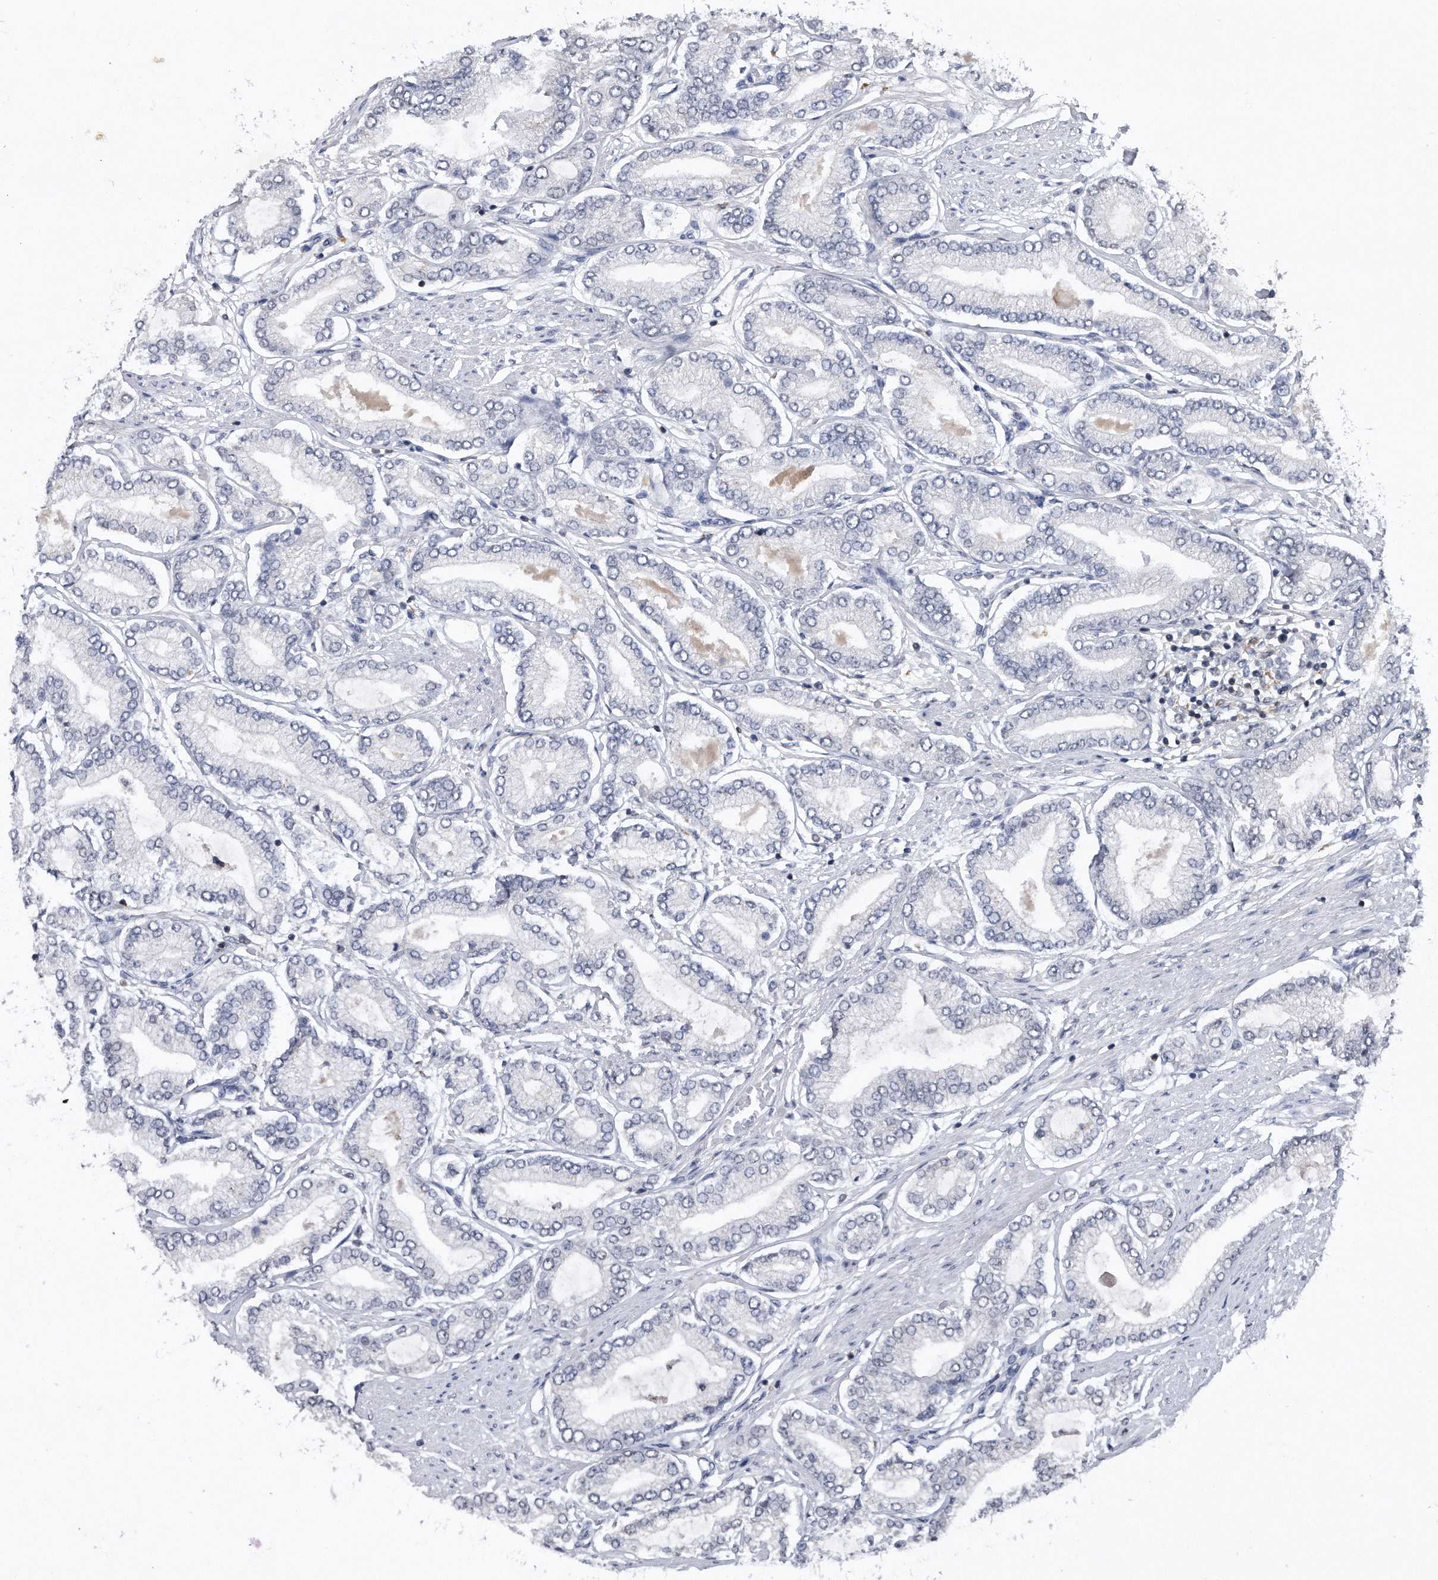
{"staining": {"intensity": "negative", "quantity": "none", "location": "none"}, "tissue": "prostate cancer", "cell_type": "Tumor cells", "image_type": "cancer", "snomed": [{"axis": "morphology", "description": "Adenocarcinoma, Low grade"}, {"axis": "topography", "description": "Prostate"}], "caption": "High power microscopy micrograph of an IHC histopathology image of prostate cancer (low-grade adenocarcinoma), revealing no significant positivity in tumor cells.", "gene": "VIRMA", "patient": {"sex": "male", "age": 63}}